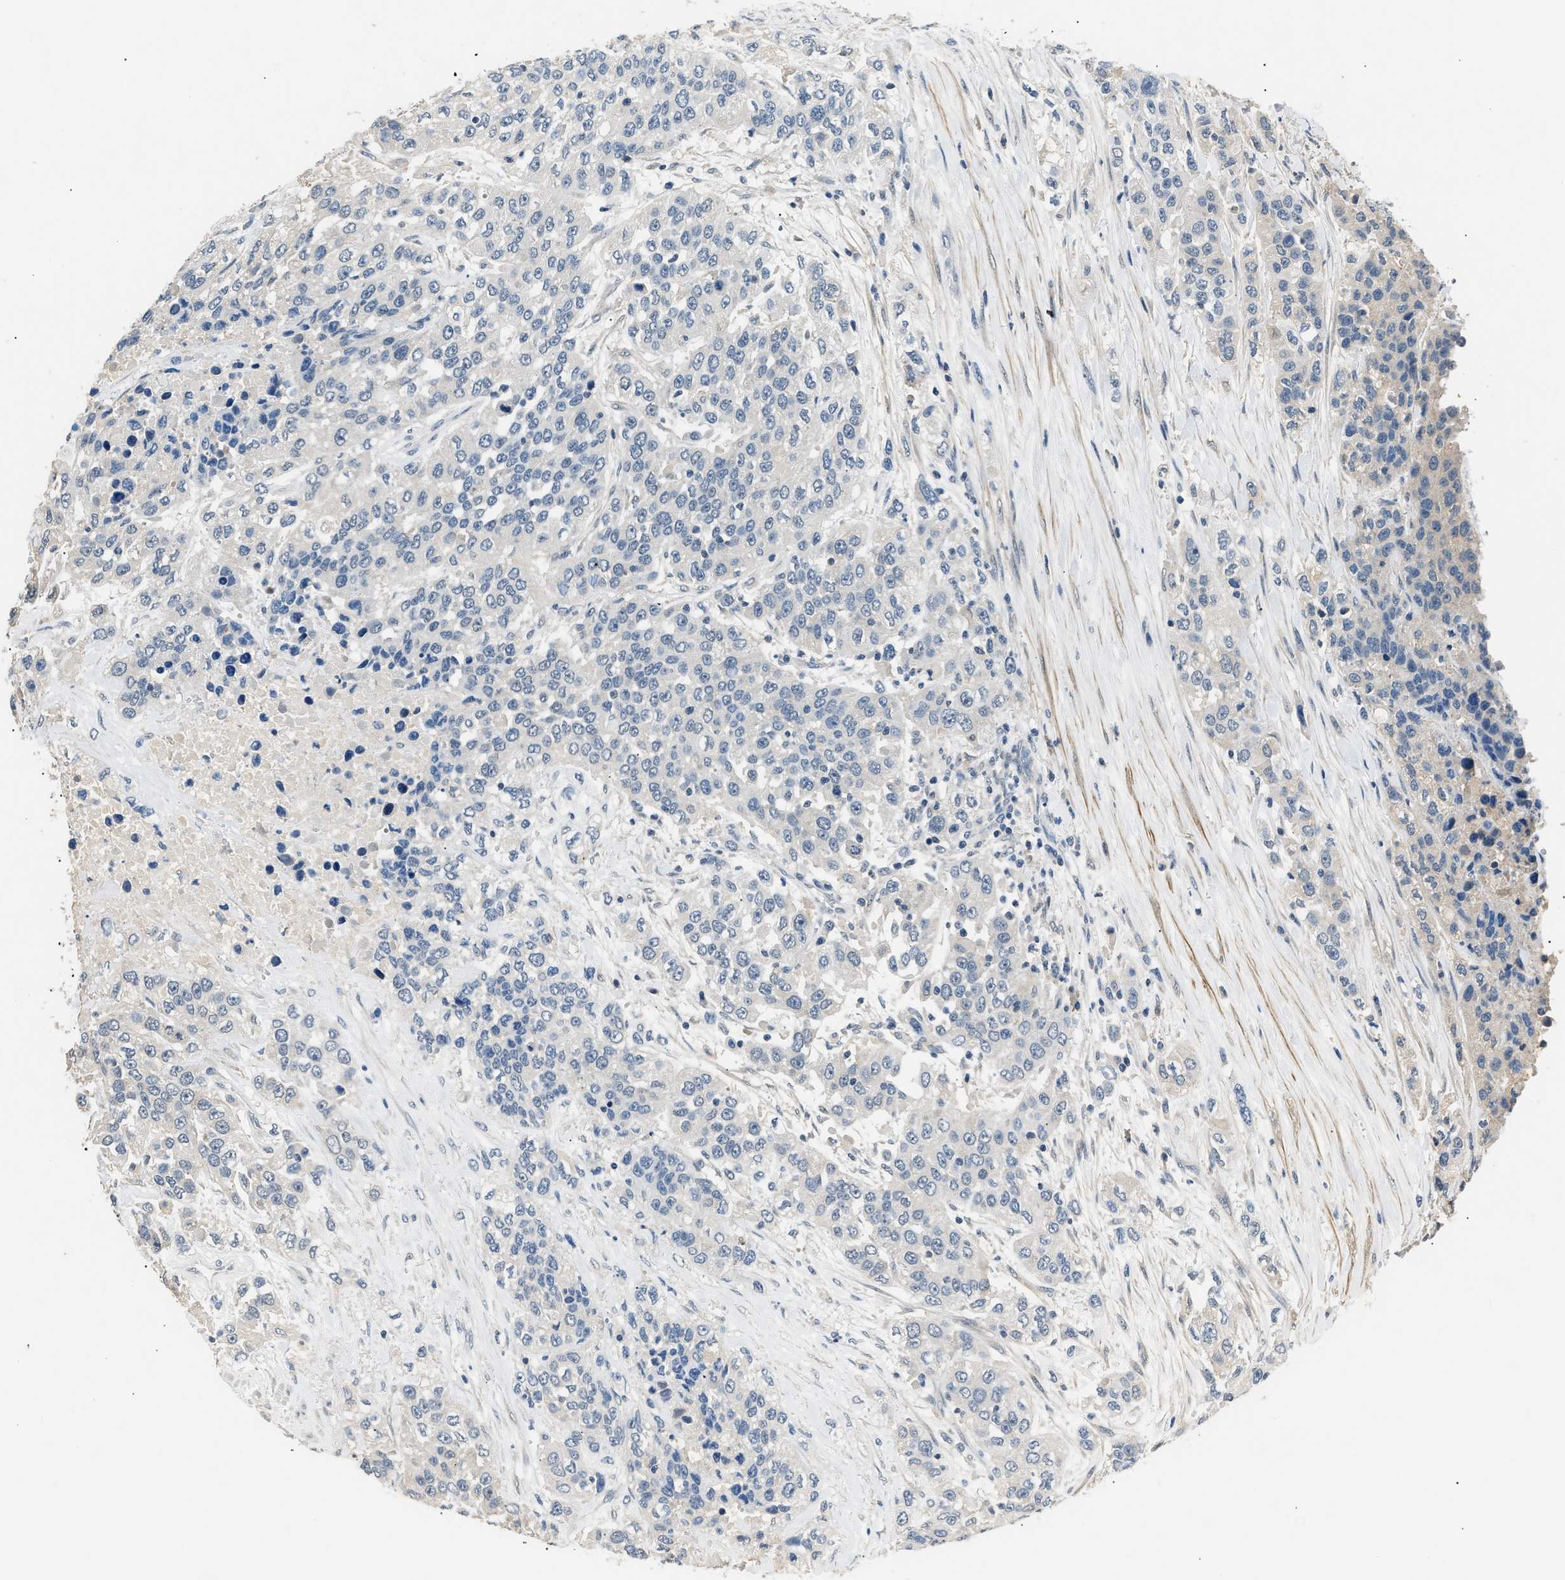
{"staining": {"intensity": "negative", "quantity": "none", "location": "none"}, "tissue": "urothelial cancer", "cell_type": "Tumor cells", "image_type": "cancer", "snomed": [{"axis": "morphology", "description": "Urothelial carcinoma, High grade"}, {"axis": "topography", "description": "Urinary bladder"}], "caption": "Protein analysis of urothelial cancer displays no significant staining in tumor cells. (DAB (3,3'-diaminobenzidine) immunohistochemistry (IHC), high magnification).", "gene": "INHA", "patient": {"sex": "female", "age": 80}}